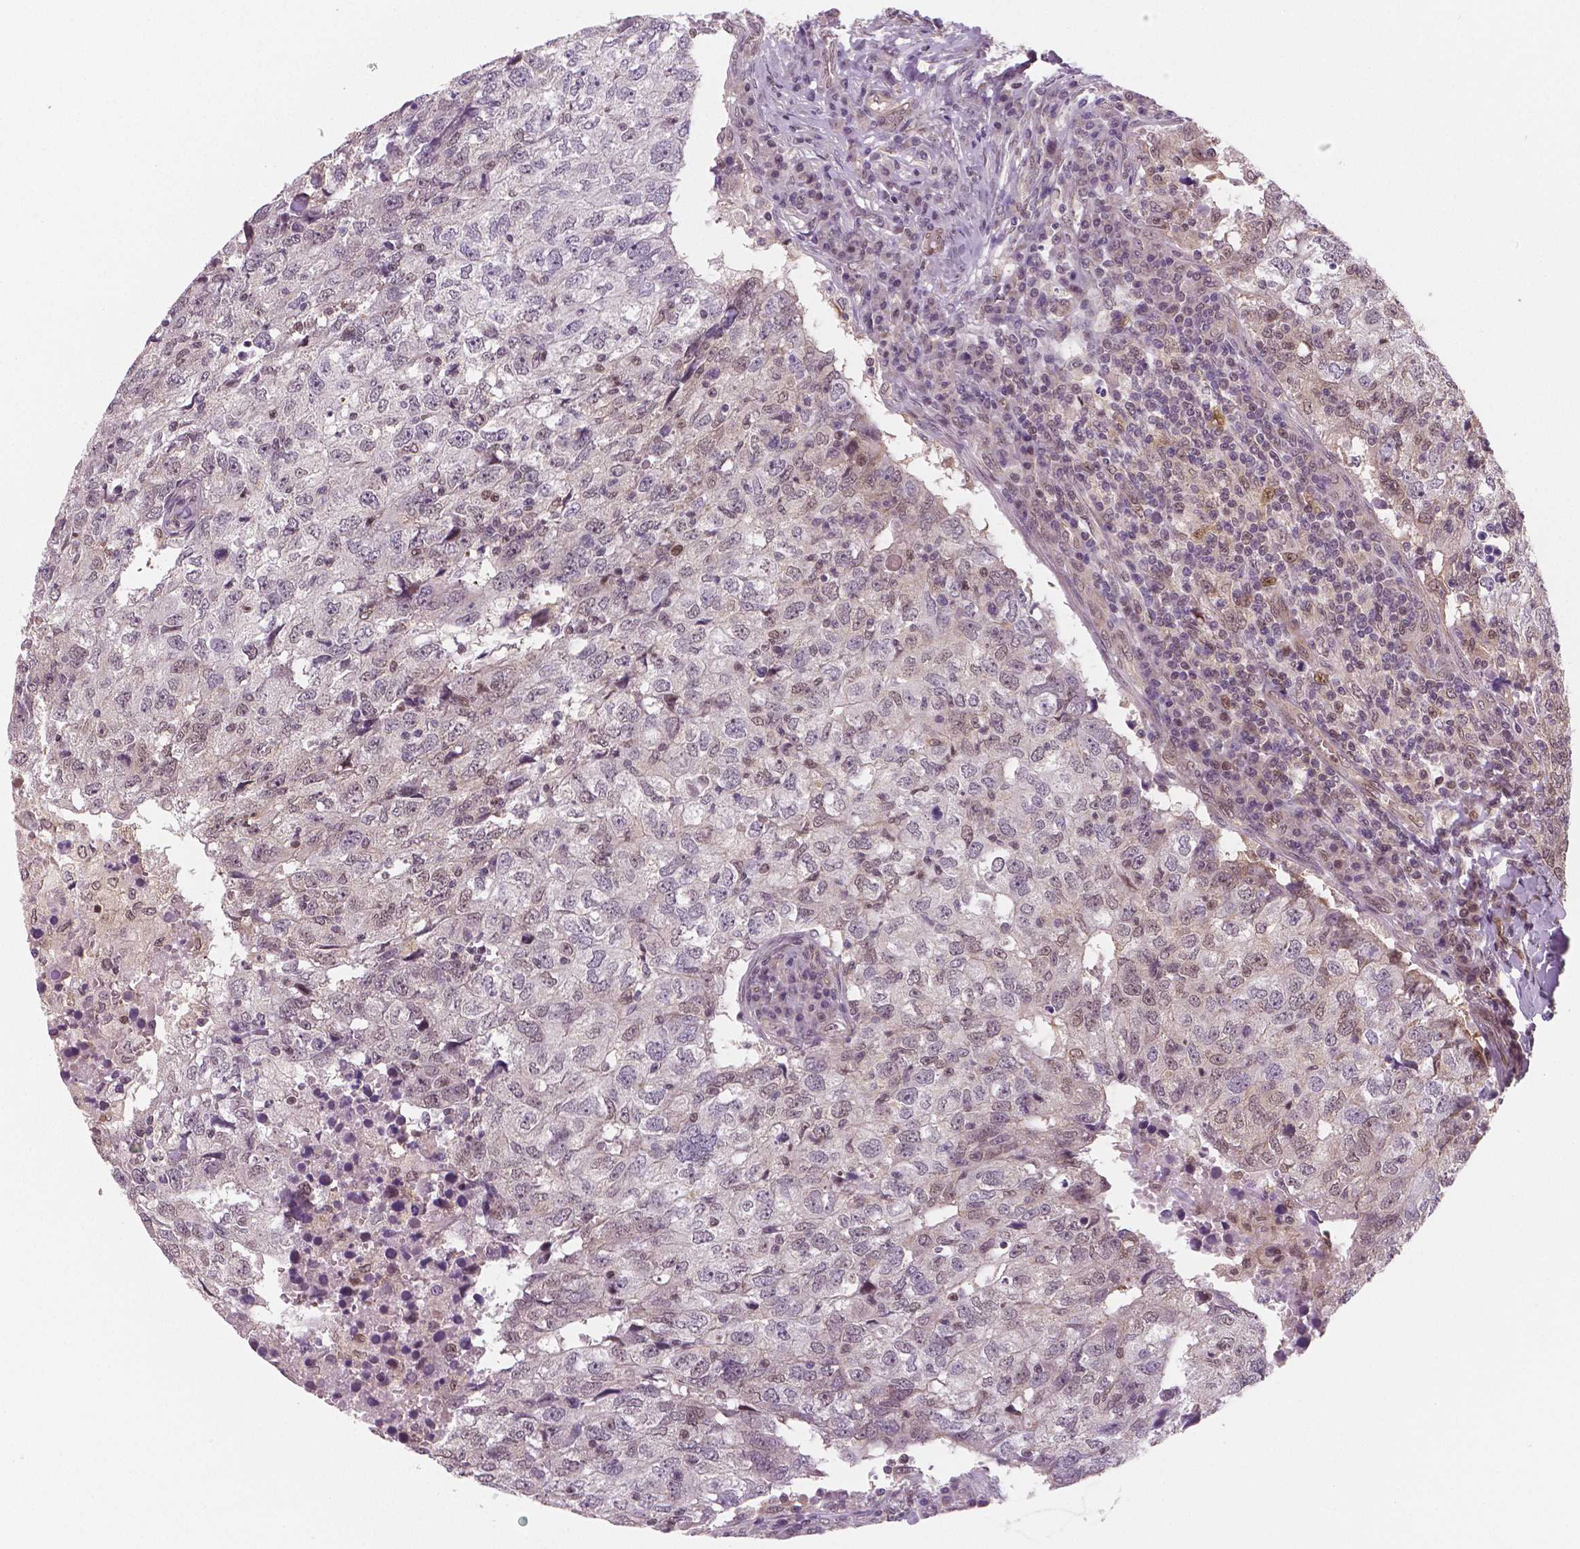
{"staining": {"intensity": "weak", "quantity": "25%-75%", "location": "cytoplasmic/membranous,nuclear"}, "tissue": "breast cancer", "cell_type": "Tumor cells", "image_type": "cancer", "snomed": [{"axis": "morphology", "description": "Duct carcinoma"}, {"axis": "topography", "description": "Breast"}], "caption": "Protein staining of breast cancer tissue reveals weak cytoplasmic/membranous and nuclear staining in about 25%-75% of tumor cells.", "gene": "STAT3", "patient": {"sex": "female", "age": 30}}